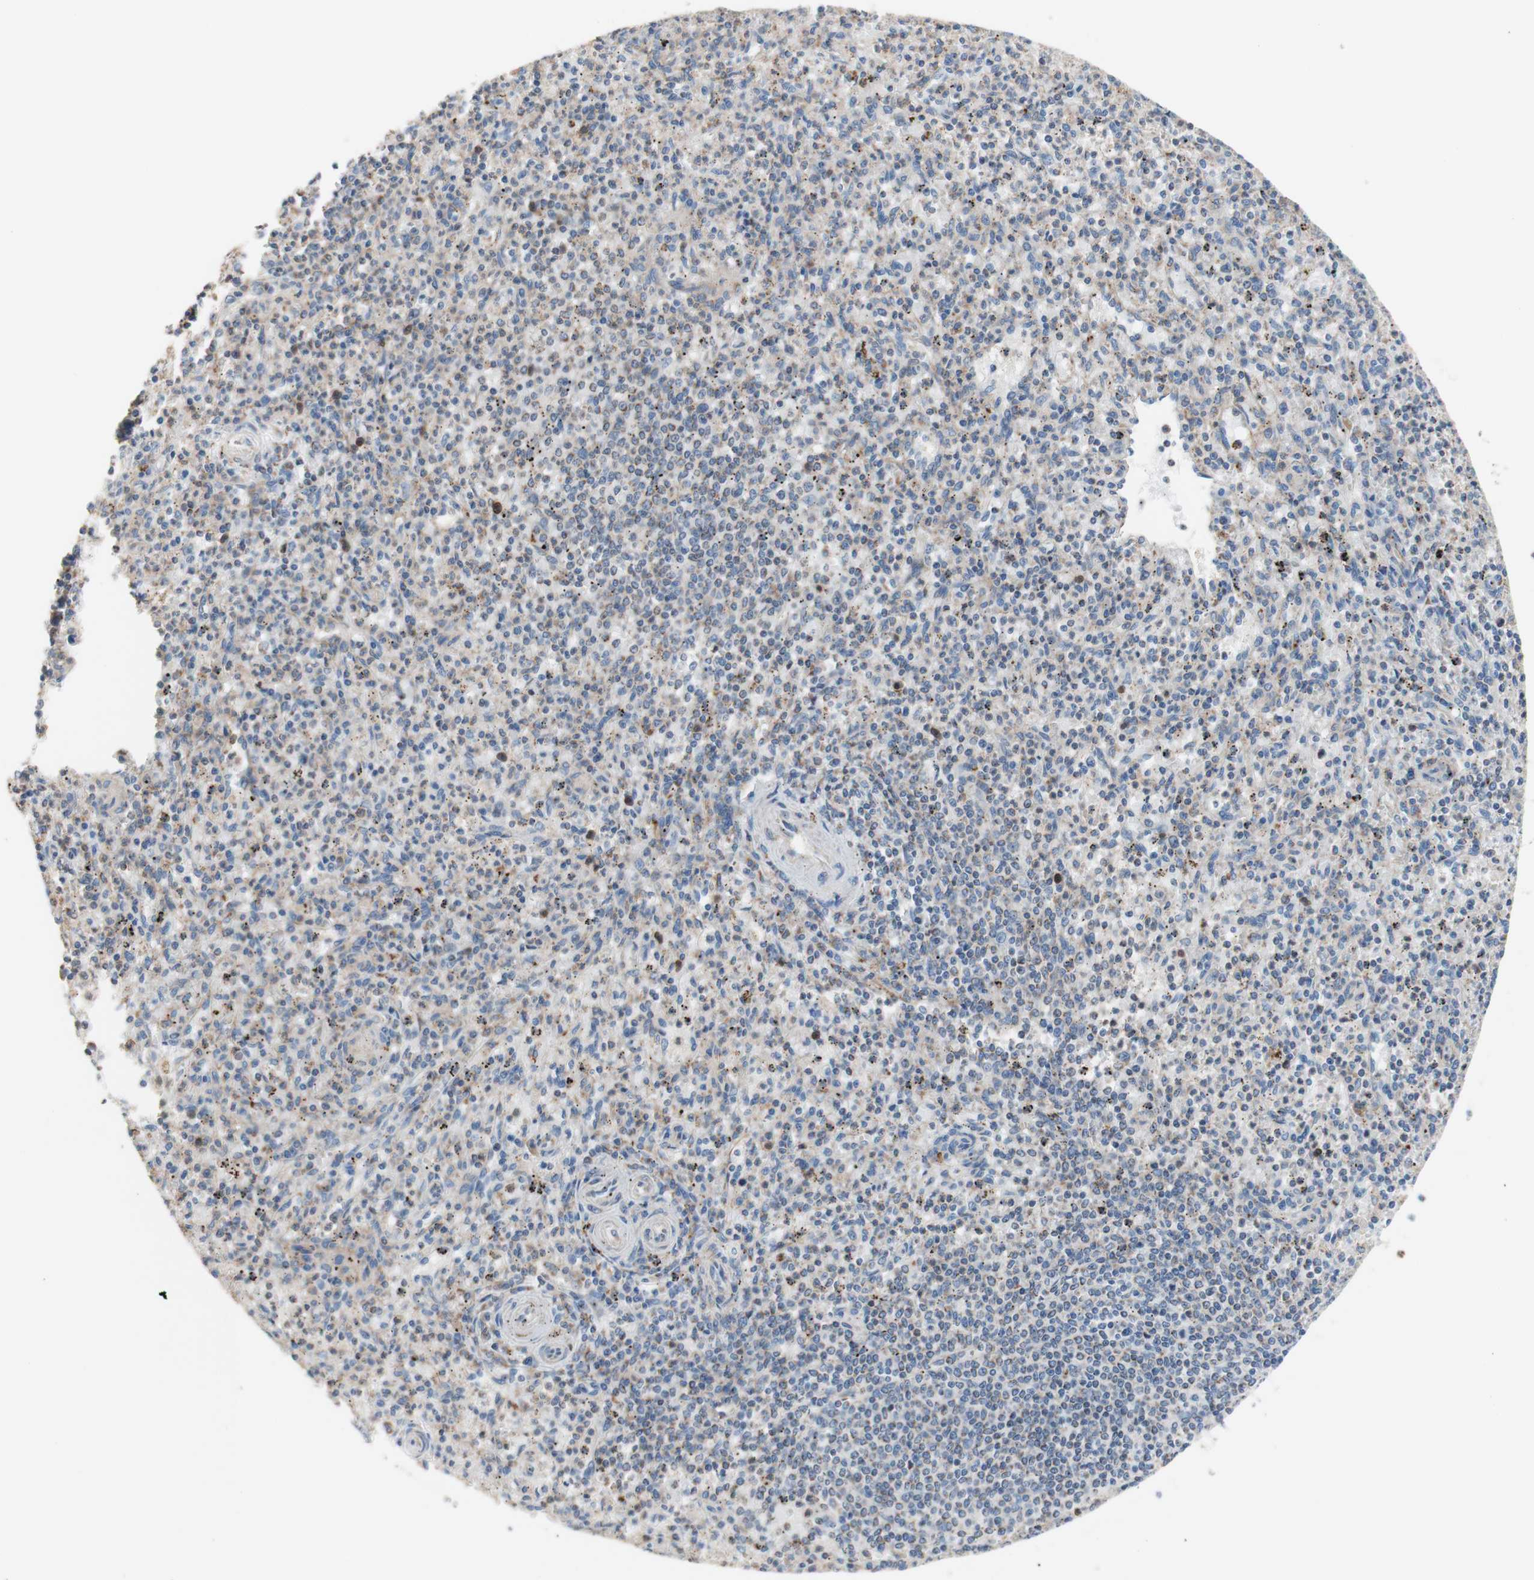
{"staining": {"intensity": "weak", "quantity": "<25%", "location": "cytoplasmic/membranous"}, "tissue": "spleen", "cell_type": "Cells in red pulp", "image_type": "normal", "snomed": [{"axis": "morphology", "description": "Normal tissue, NOS"}, {"axis": "topography", "description": "Spleen"}], "caption": "A photomicrograph of human spleen is negative for staining in cells in red pulp. (DAB (3,3'-diaminobenzidine) immunohistochemistry, high magnification).", "gene": "FMR1", "patient": {"sex": "male", "age": 72}}